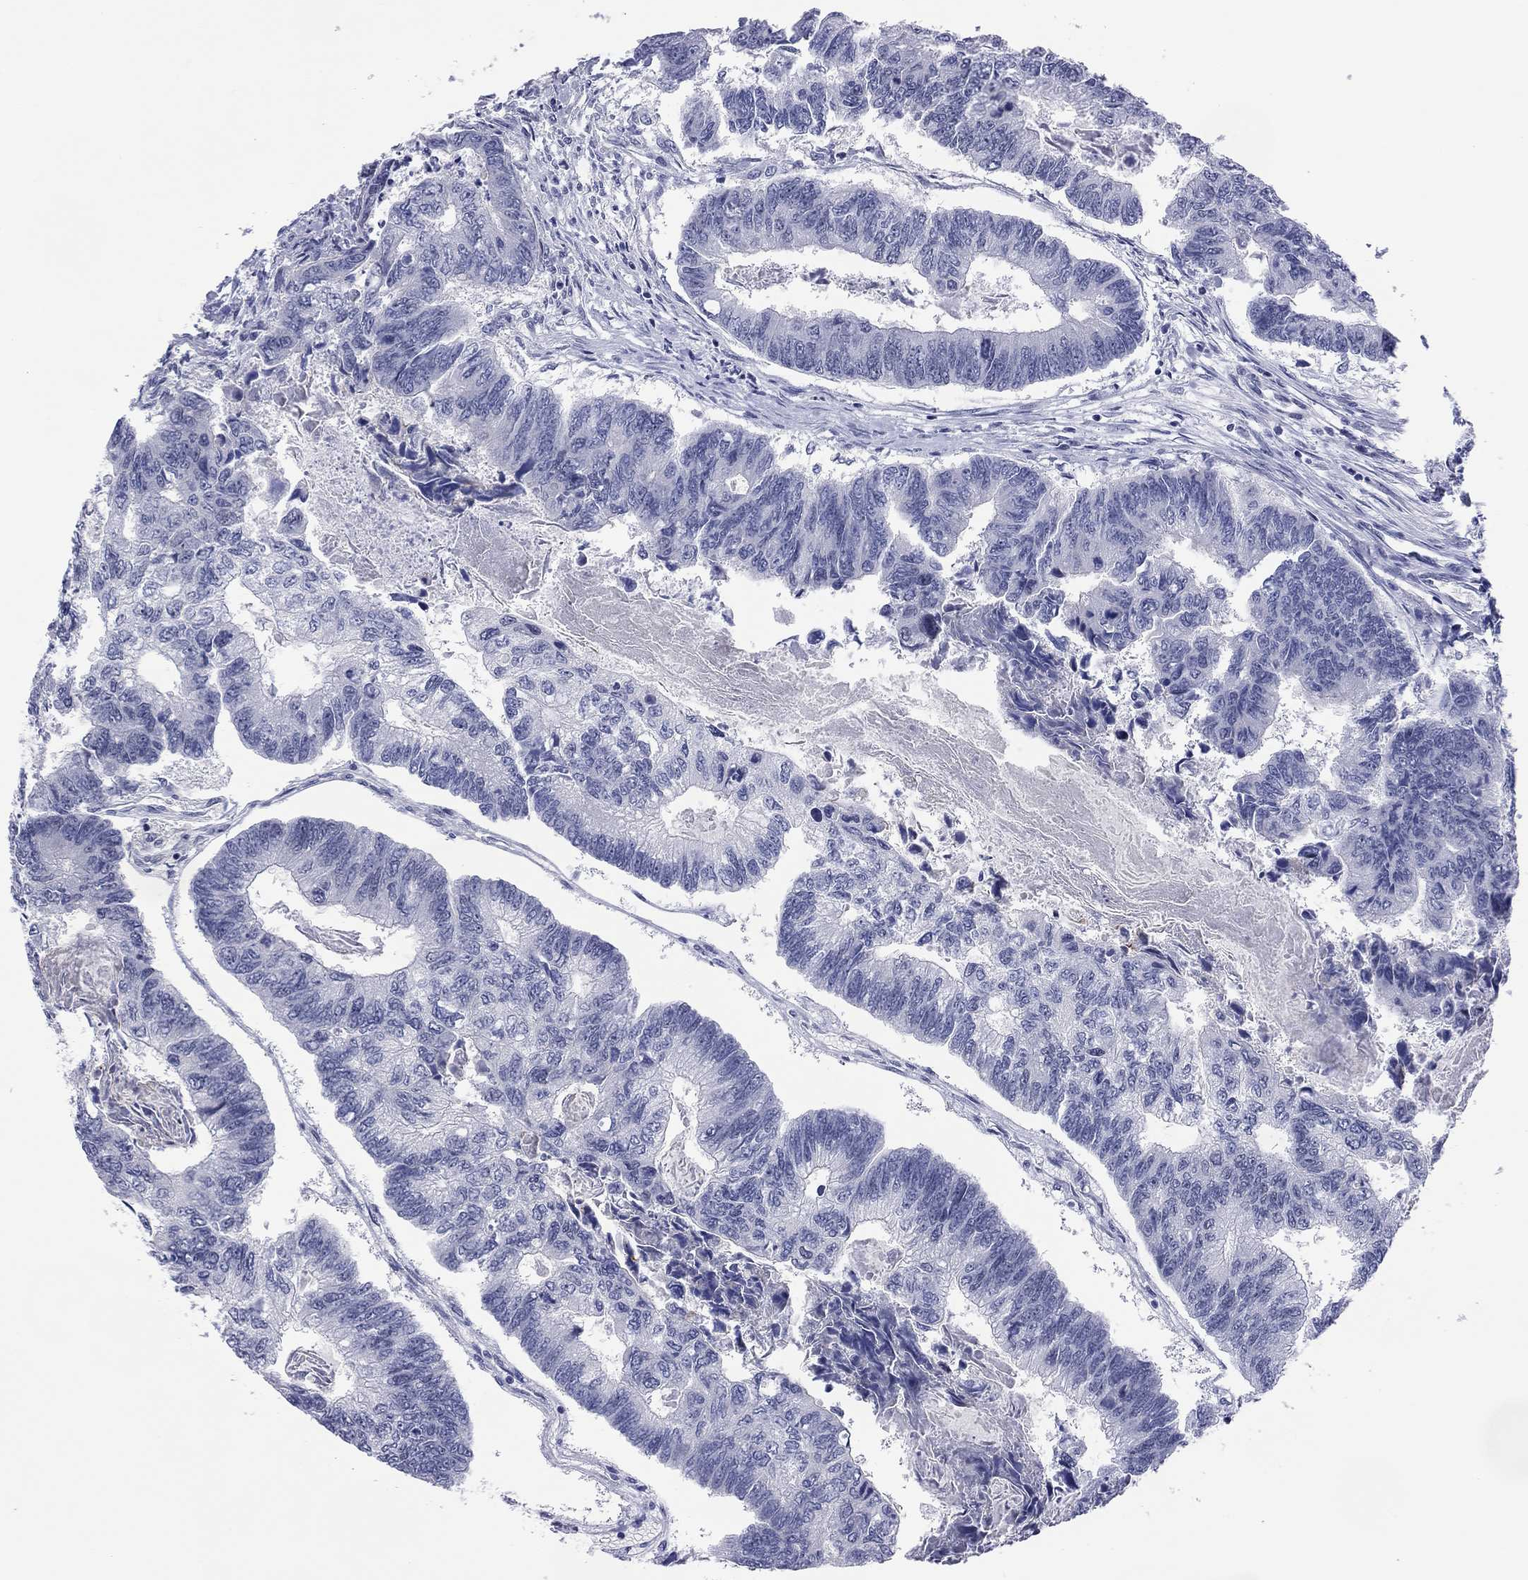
{"staining": {"intensity": "negative", "quantity": "none", "location": "none"}, "tissue": "colorectal cancer", "cell_type": "Tumor cells", "image_type": "cancer", "snomed": [{"axis": "morphology", "description": "Adenocarcinoma, NOS"}, {"axis": "topography", "description": "Colon"}], "caption": "Tumor cells are negative for brown protein staining in colorectal adenocarcinoma. (DAB (3,3'-diaminobenzidine) immunohistochemistry with hematoxylin counter stain).", "gene": "POU5F2", "patient": {"sex": "female", "age": 65}}